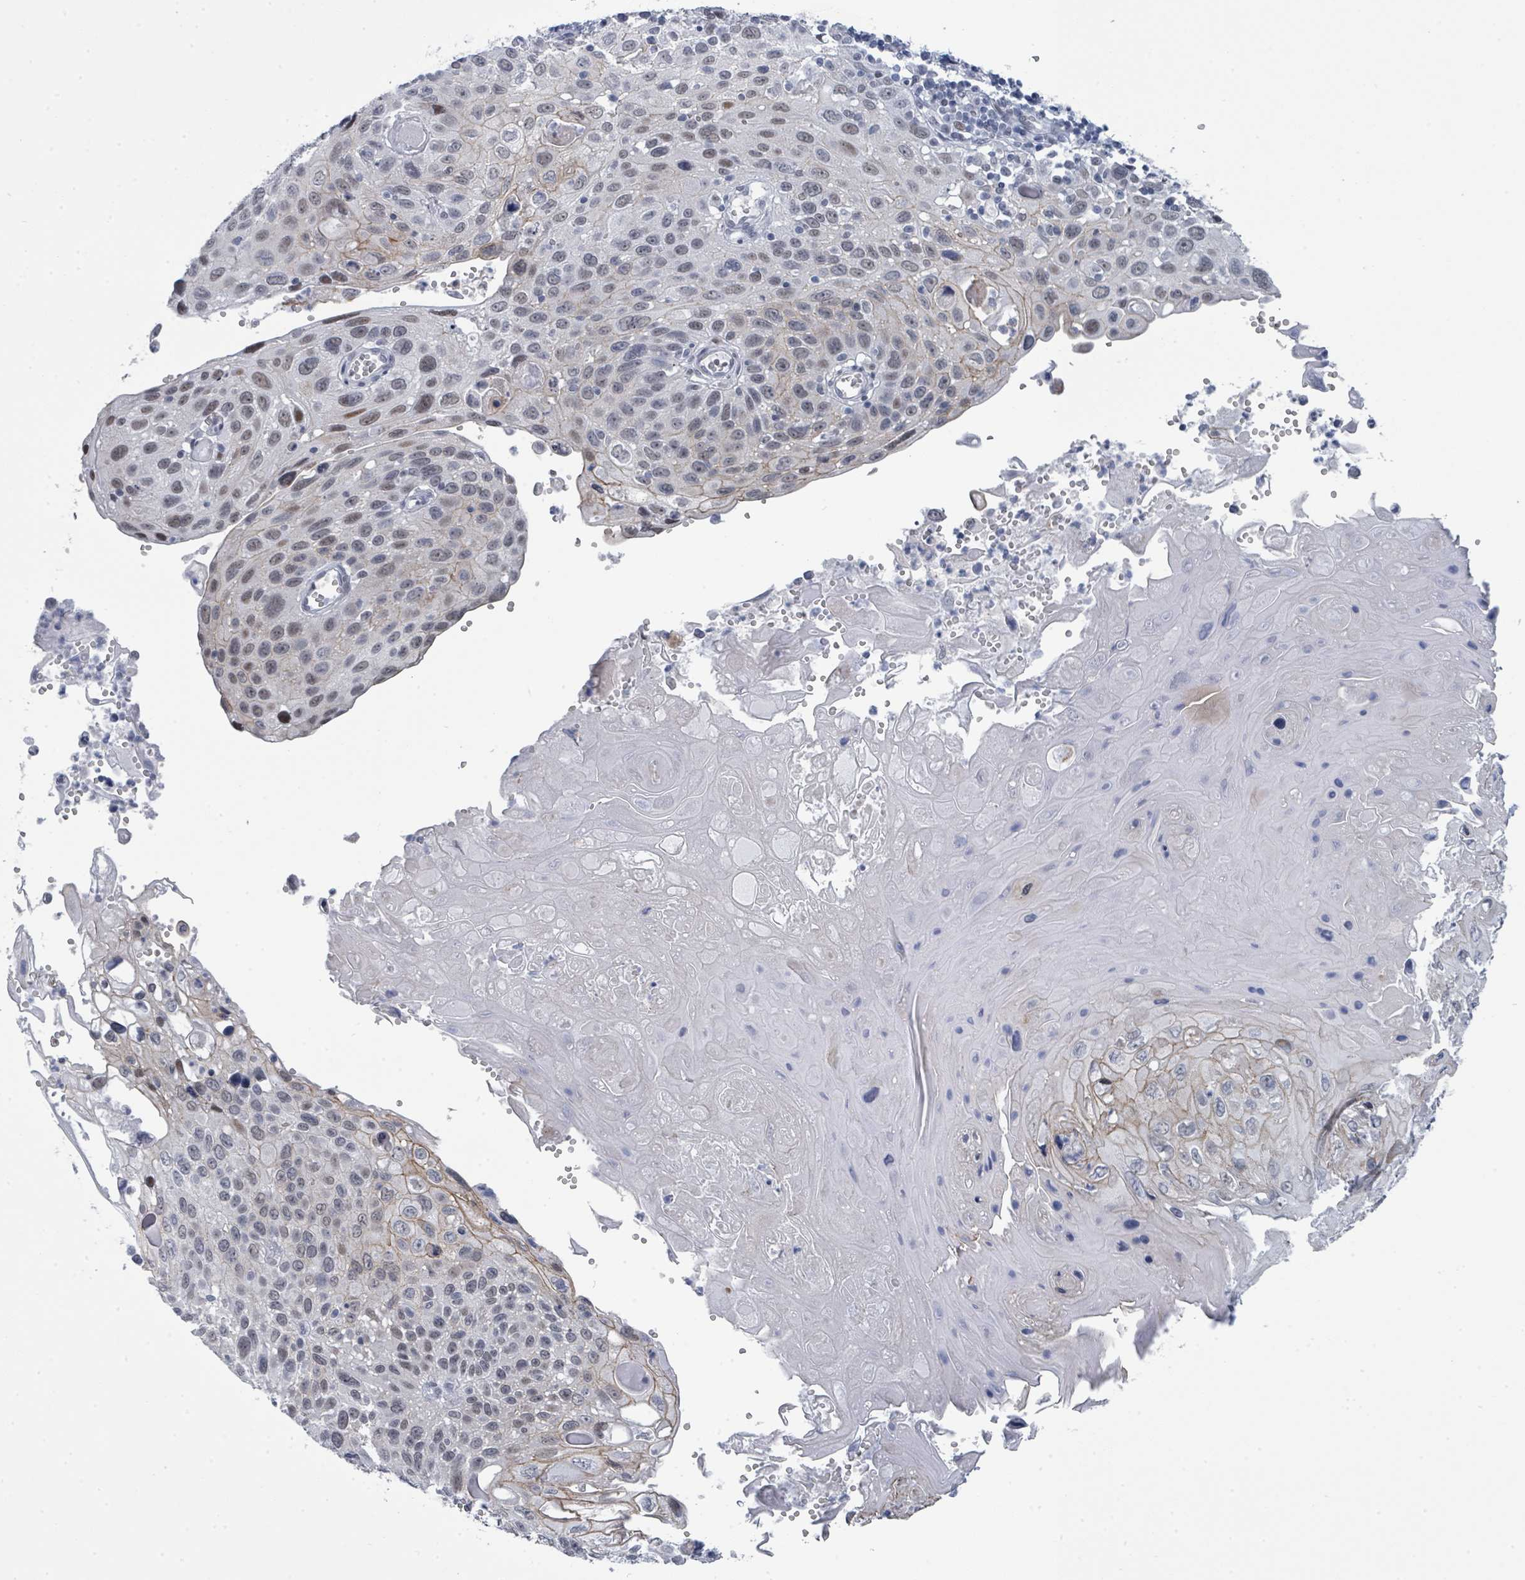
{"staining": {"intensity": "weak", "quantity": "25%-75%", "location": "nuclear"}, "tissue": "cervical cancer", "cell_type": "Tumor cells", "image_type": "cancer", "snomed": [{"axis": "morphology", "description": "Squamous cell carcinoma, NOS"}, {"axis": "topography", "description": "Cervix"}], "caption": "Immunohistochemical staining of human squamous cell carcinoma (cervical) demonstrates low levels of weak nuclear positivity in about 25%-75% of tumor cells.", "gene": "CT45A5", "patient": {"sex": "female", "age": 70}}